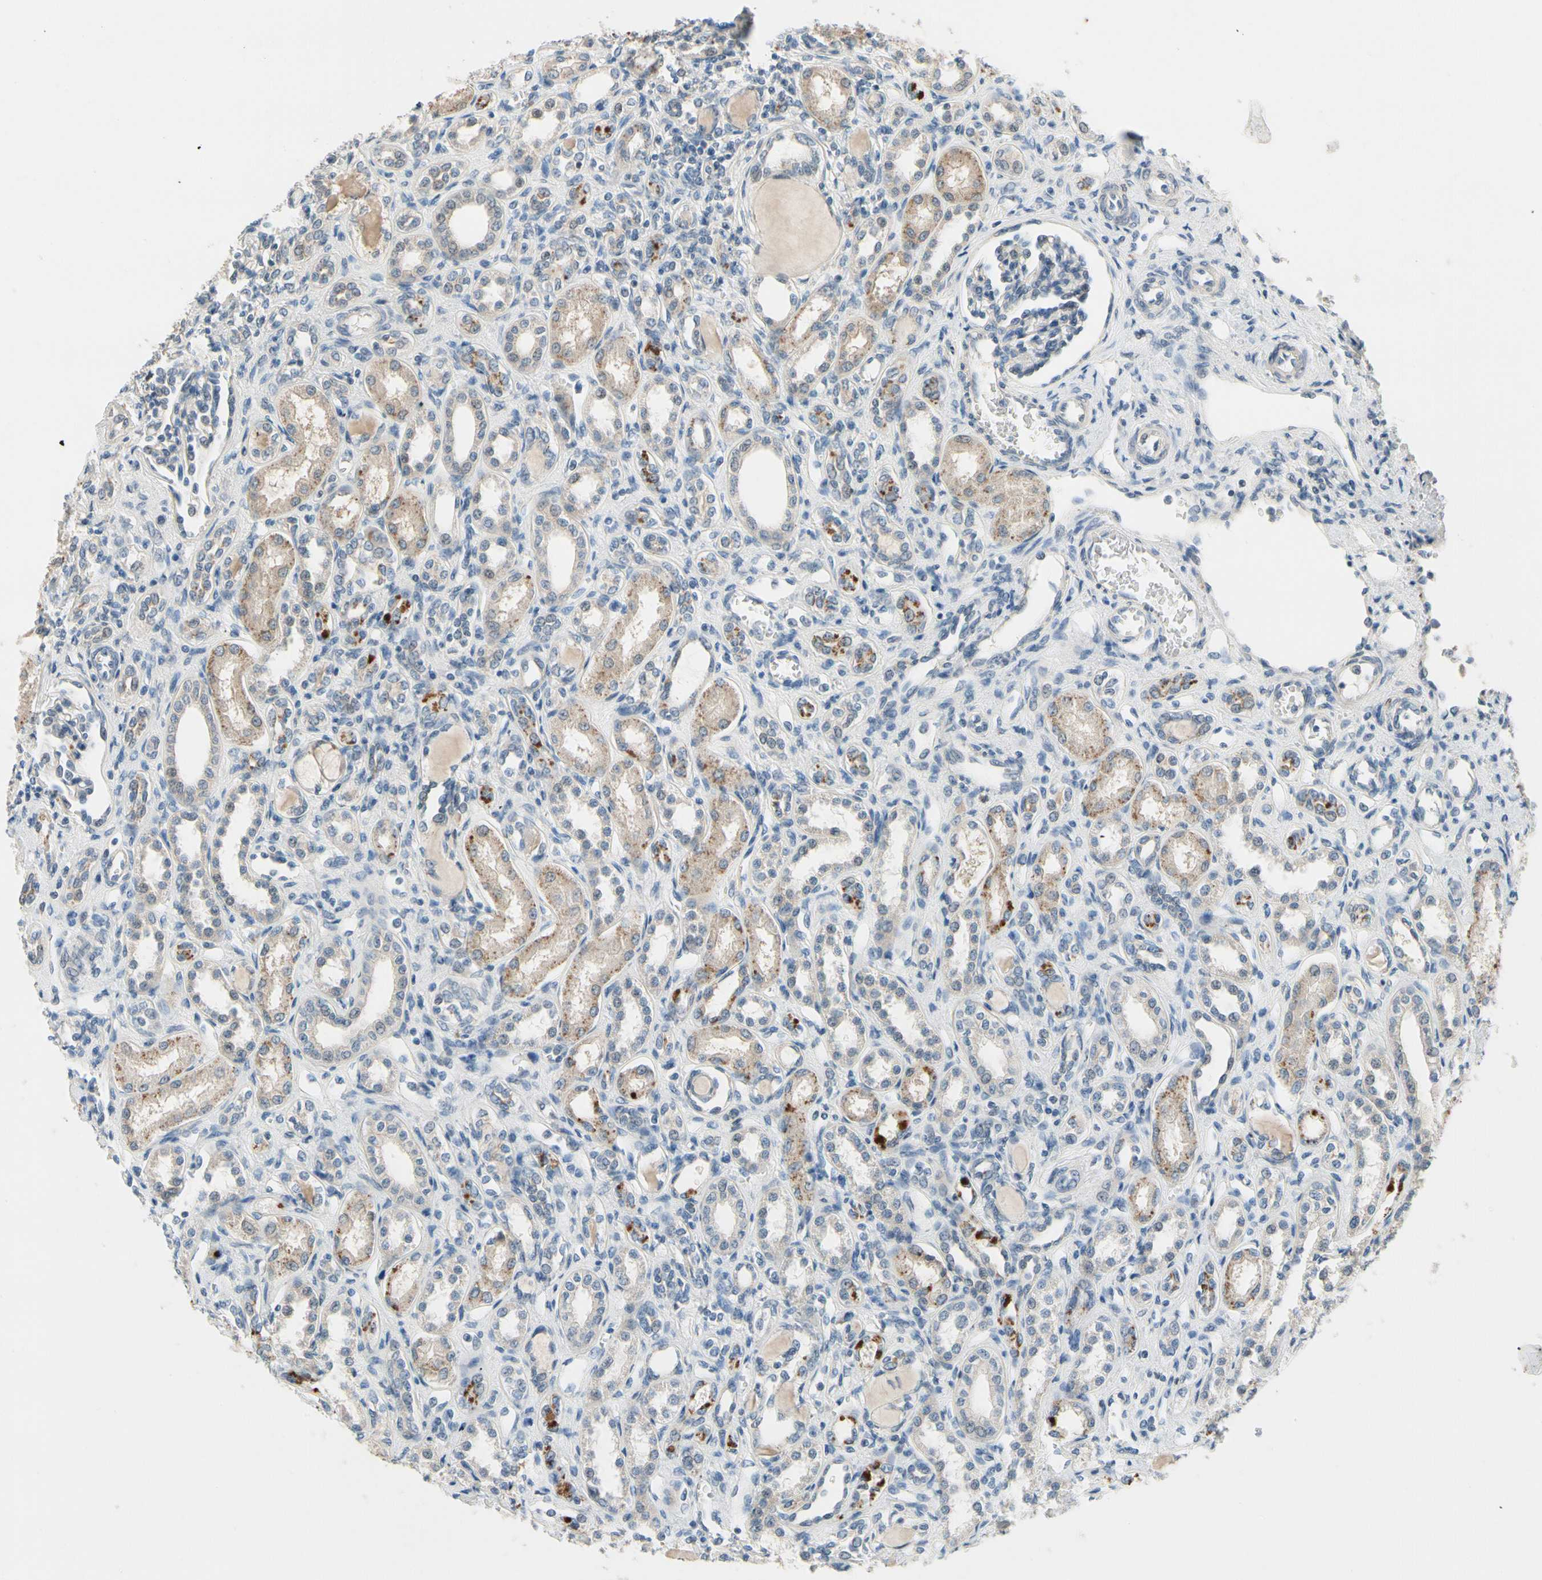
{"staining": {"intensity": "negative", "quantity": "none", "location": "none"}, "tissue": "kidney", "cell_type": "Cells in glomeruli", "image_type": "normal", "snomed": [{"axis": "morphology", "description": "Normal tissue, NOS"}, {"axis": "topography", "description": "Kidney"}], "caption": "High magnification brightfield microscopy of unremarkable kidney stained with DAB (brown) and counterstained with hematoxylin (blue): cells in glomeruli show no significant positivity. Nuclei are stained in blue.", "gene": "SLC27A6", "patient": {"sex": "male", "age": 7}}